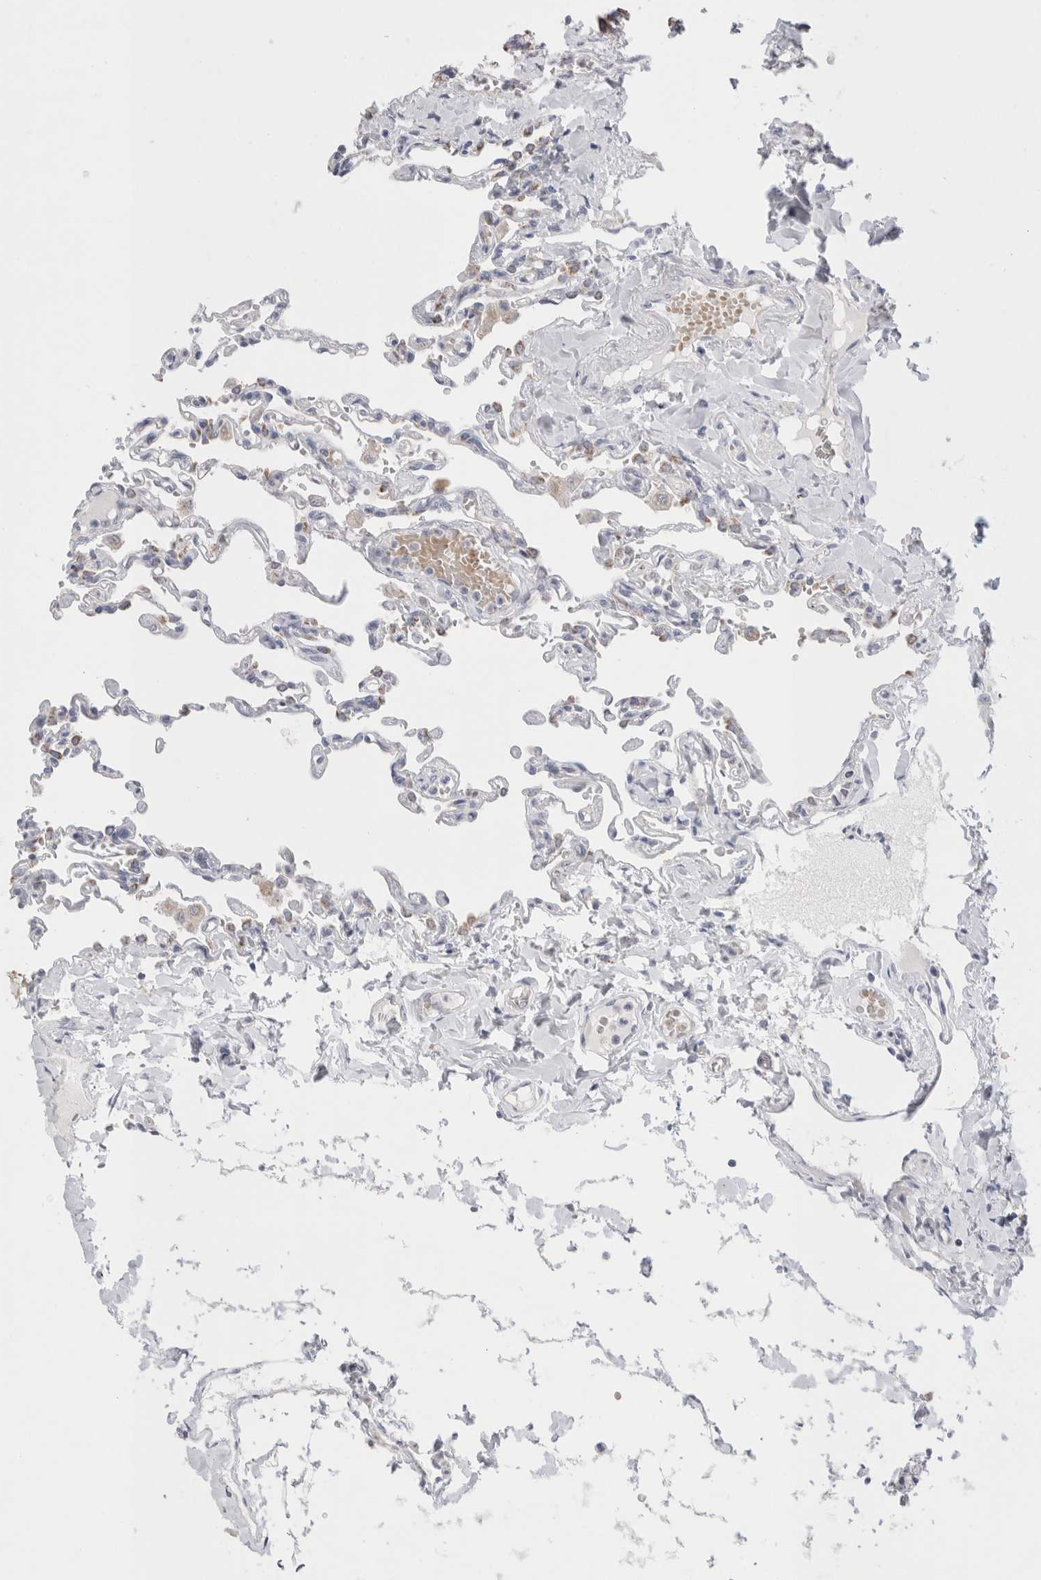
{"staining": {"intensity": "weak", "quantity": "<25%", "location": "cytoplasmic/membranous"}, "tissue": "lung", "cell_type": "Alveolar cells", "image_type": "normal", "snomed": [{"axis": "morphology", "description": "Normal tissue, NOS"}, {"axis": "topography", "description": "Lung"}], "caption": "There is no significant expression in alveolar cells of lung. (DAB (3,3'-diaminobenzidine) immunohistochemistry (IHC), high magnification).", "gene": "NDOR1", "patient": {"sex": "male", "age": 21}}